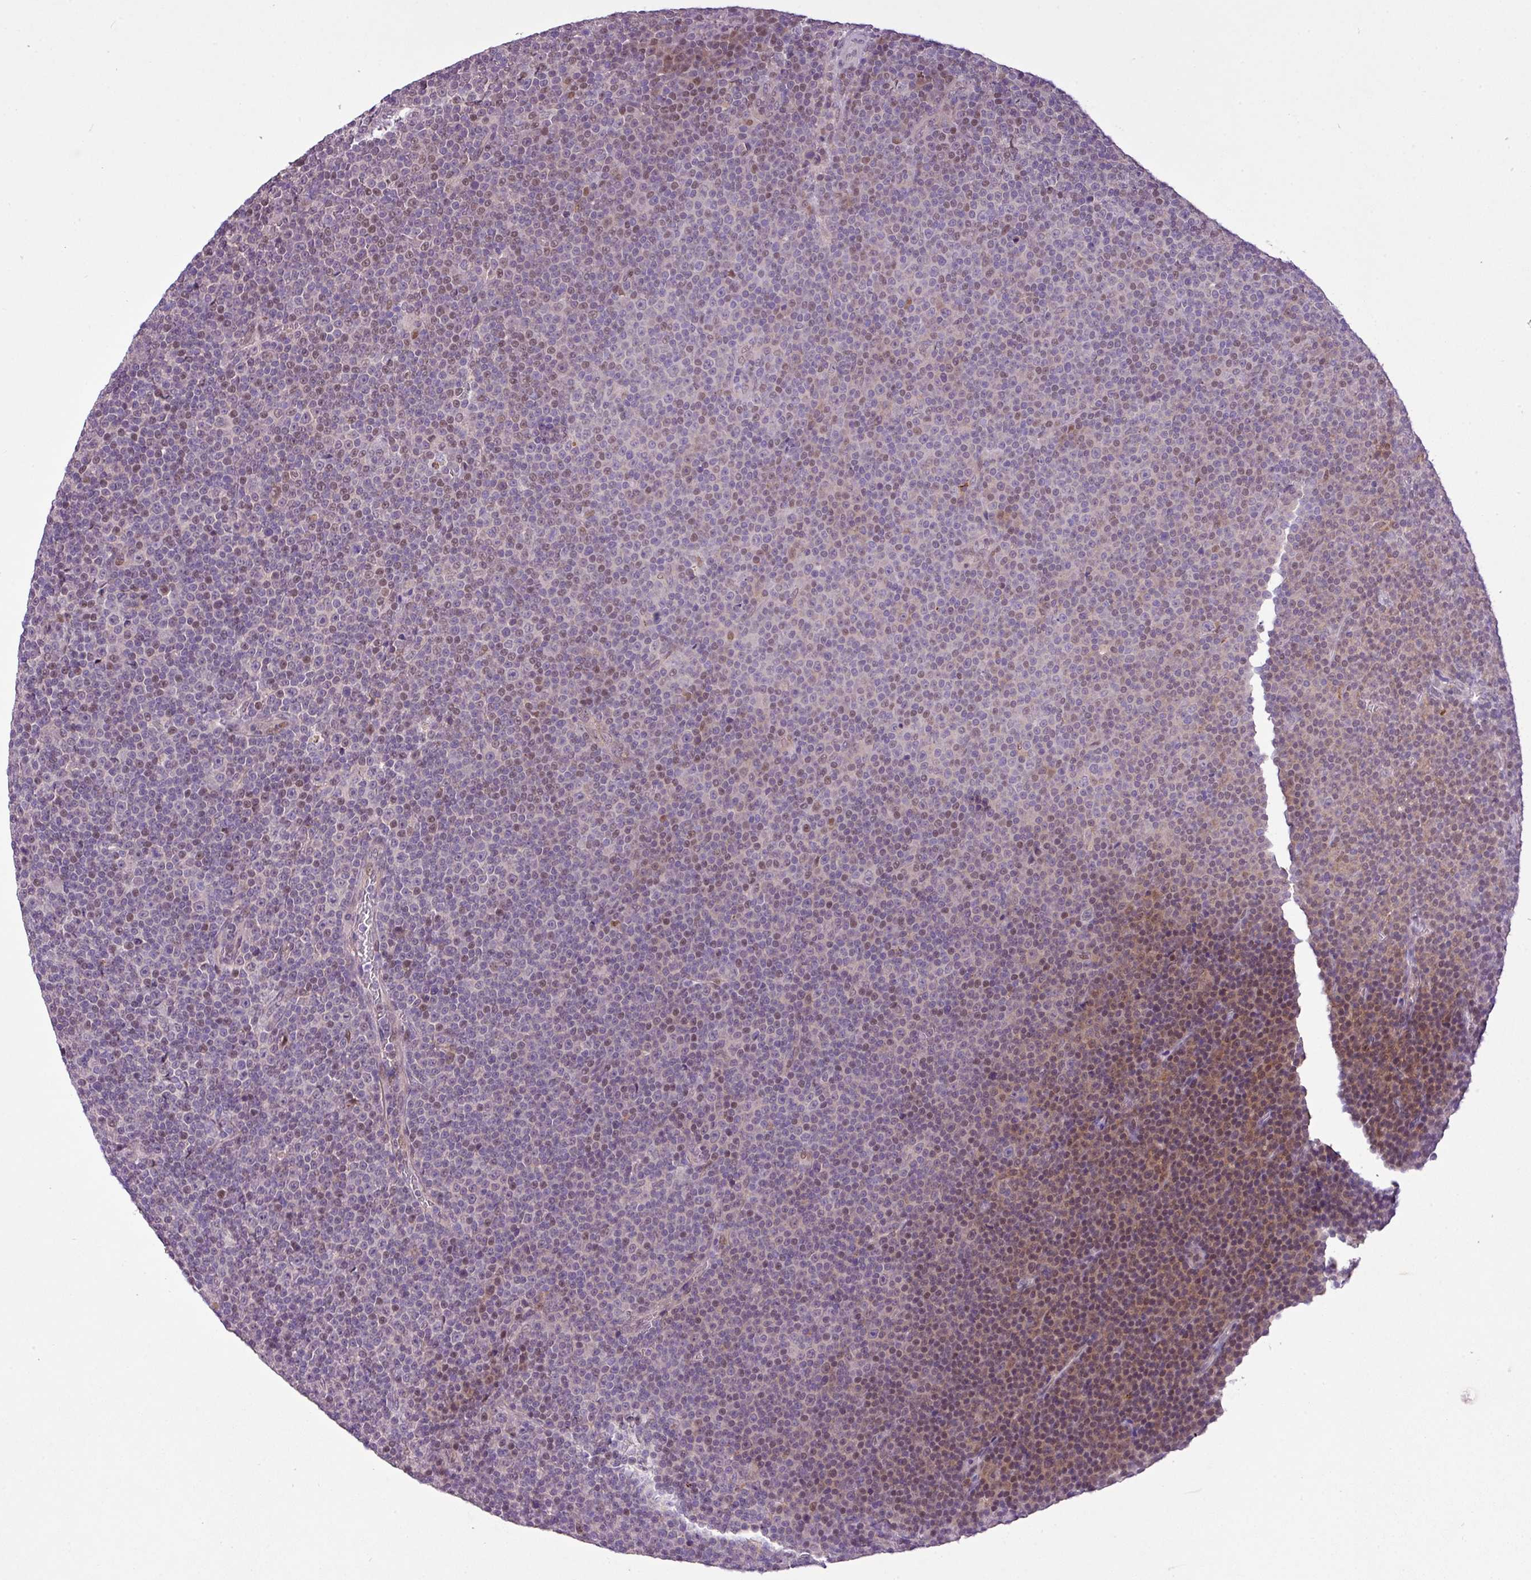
{"staining": {"intensity": "weak", "quantity": "25%-75%", "location": "cytoplasmic/membranous,nuclear"}, "tissue": "lymphoma", "cell_type": "Tumor cells", "image_type": "cancer", "snomed": [{"axis": "morphology", "description": "Malignant lymphoma, non-Hodgkin's type, Low grade"}, {"axis": "topography", "description": "Lymph node"}], "caption": "Immunohistochemical staining of human lymphoma displays low levels of weak cytoplasmic/membranous and nuclear staining in approximately 25%-75% of tumor cells. (Brightfield microscopy of DAB IHC at high magnification).", "gene": "RPP25L", "patient": {"sex": "female", "age": 67}}